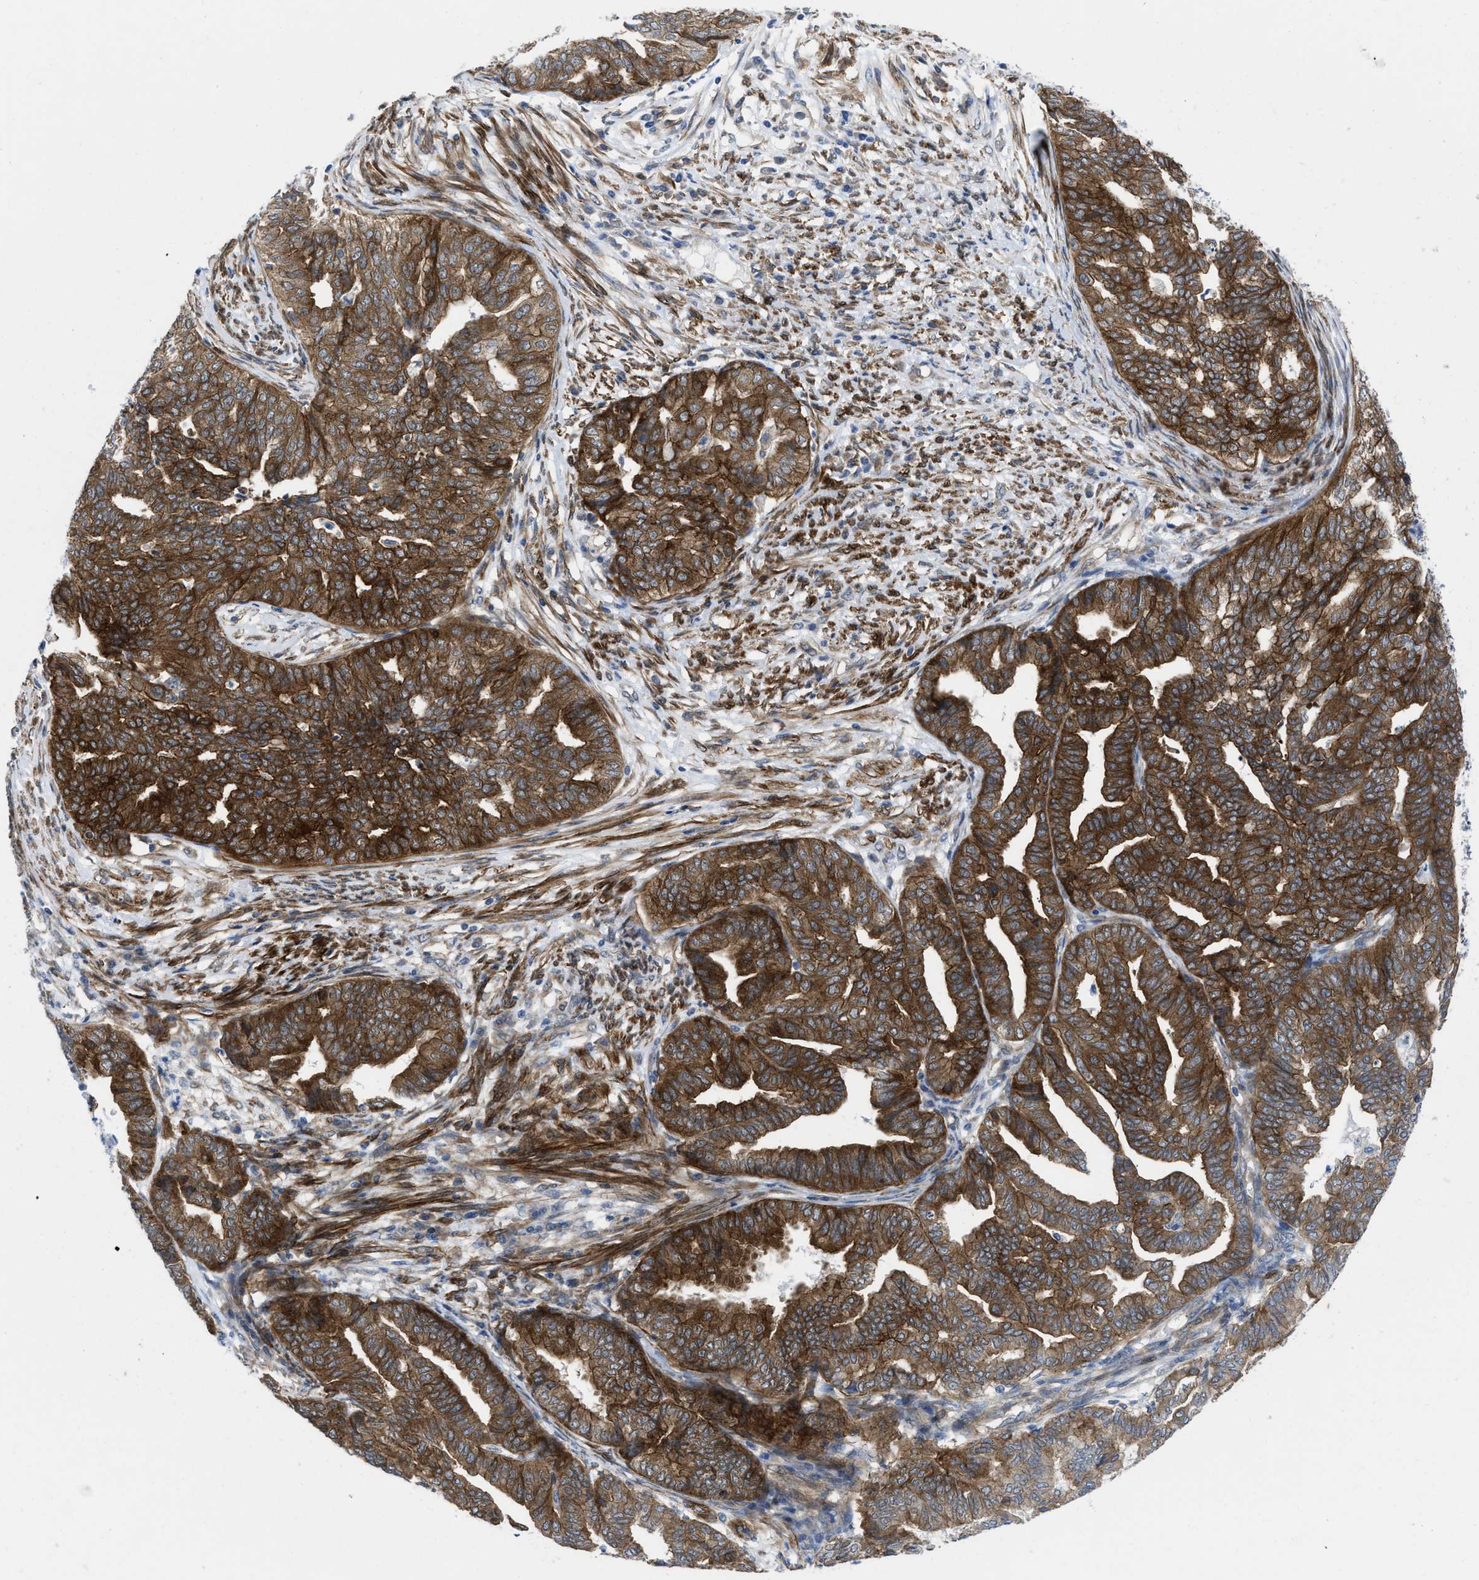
{"staining": {"intensity": "strong", "quantity": ">75%", "location": "cytoplasmic/membranous"}, "tissue": "endometrial cancer", "cell_type": "Tumor cells", "image_type": "cancer", "snomed": [{"axis": "morphology", "description": "Adenocarcinoma, NOS"}, {"axis": "topography", "description": "Endometrium"}], "caption": "Immunohistochemical staining of human endometrial cancer (adenocarcinoma) demonstrates strong cytoplasmic/membranous protein expression in approximately >75% of tumor cells.", "gene": "PDLIM5", "patient": {"sex": "female", "age": 79}}